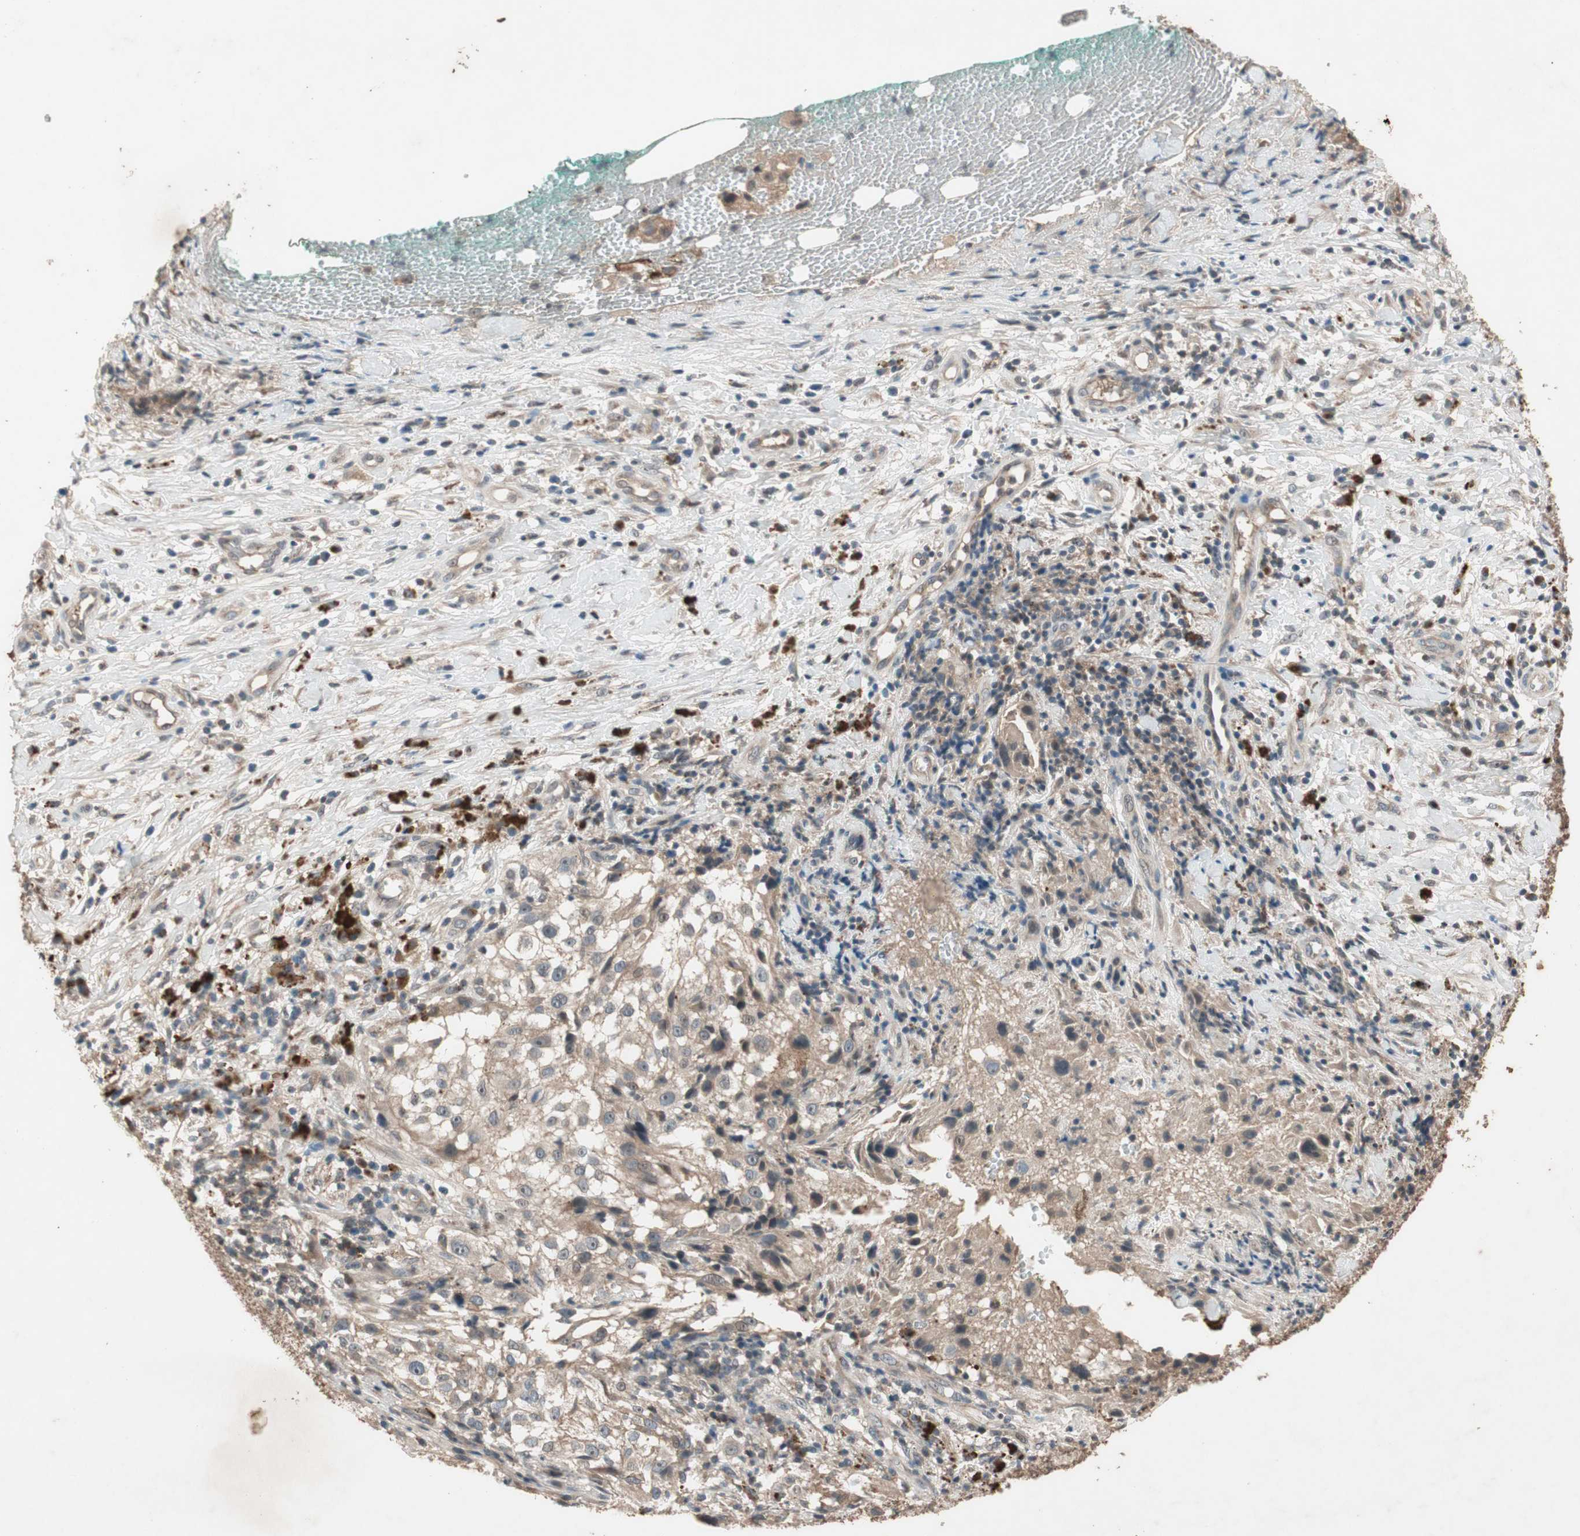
{"staining": {"intensity": "moderate", "quantity": ">75%", "location": "cytoplasmic/membranous"}, "tissue": "melanoma", "cell_type": "Tumor cells", "image_type": "cancer", "snomed": [{"axis": "morphology", "description": "Necrosis, NOS"}, {"axis": "morphology", "description": "Malignant melanoma, NOS"}, {"axis": "topography", "description": "Skin"}], "caption": "Tumor cells exhibit medium levels of moderate cytoplasmic/membranous positivity in approximately >75% of cells in melanoma. Nuclei are stained in blue.", "gene": "NSF", "patient": {"sex": "female", "age": 87}}